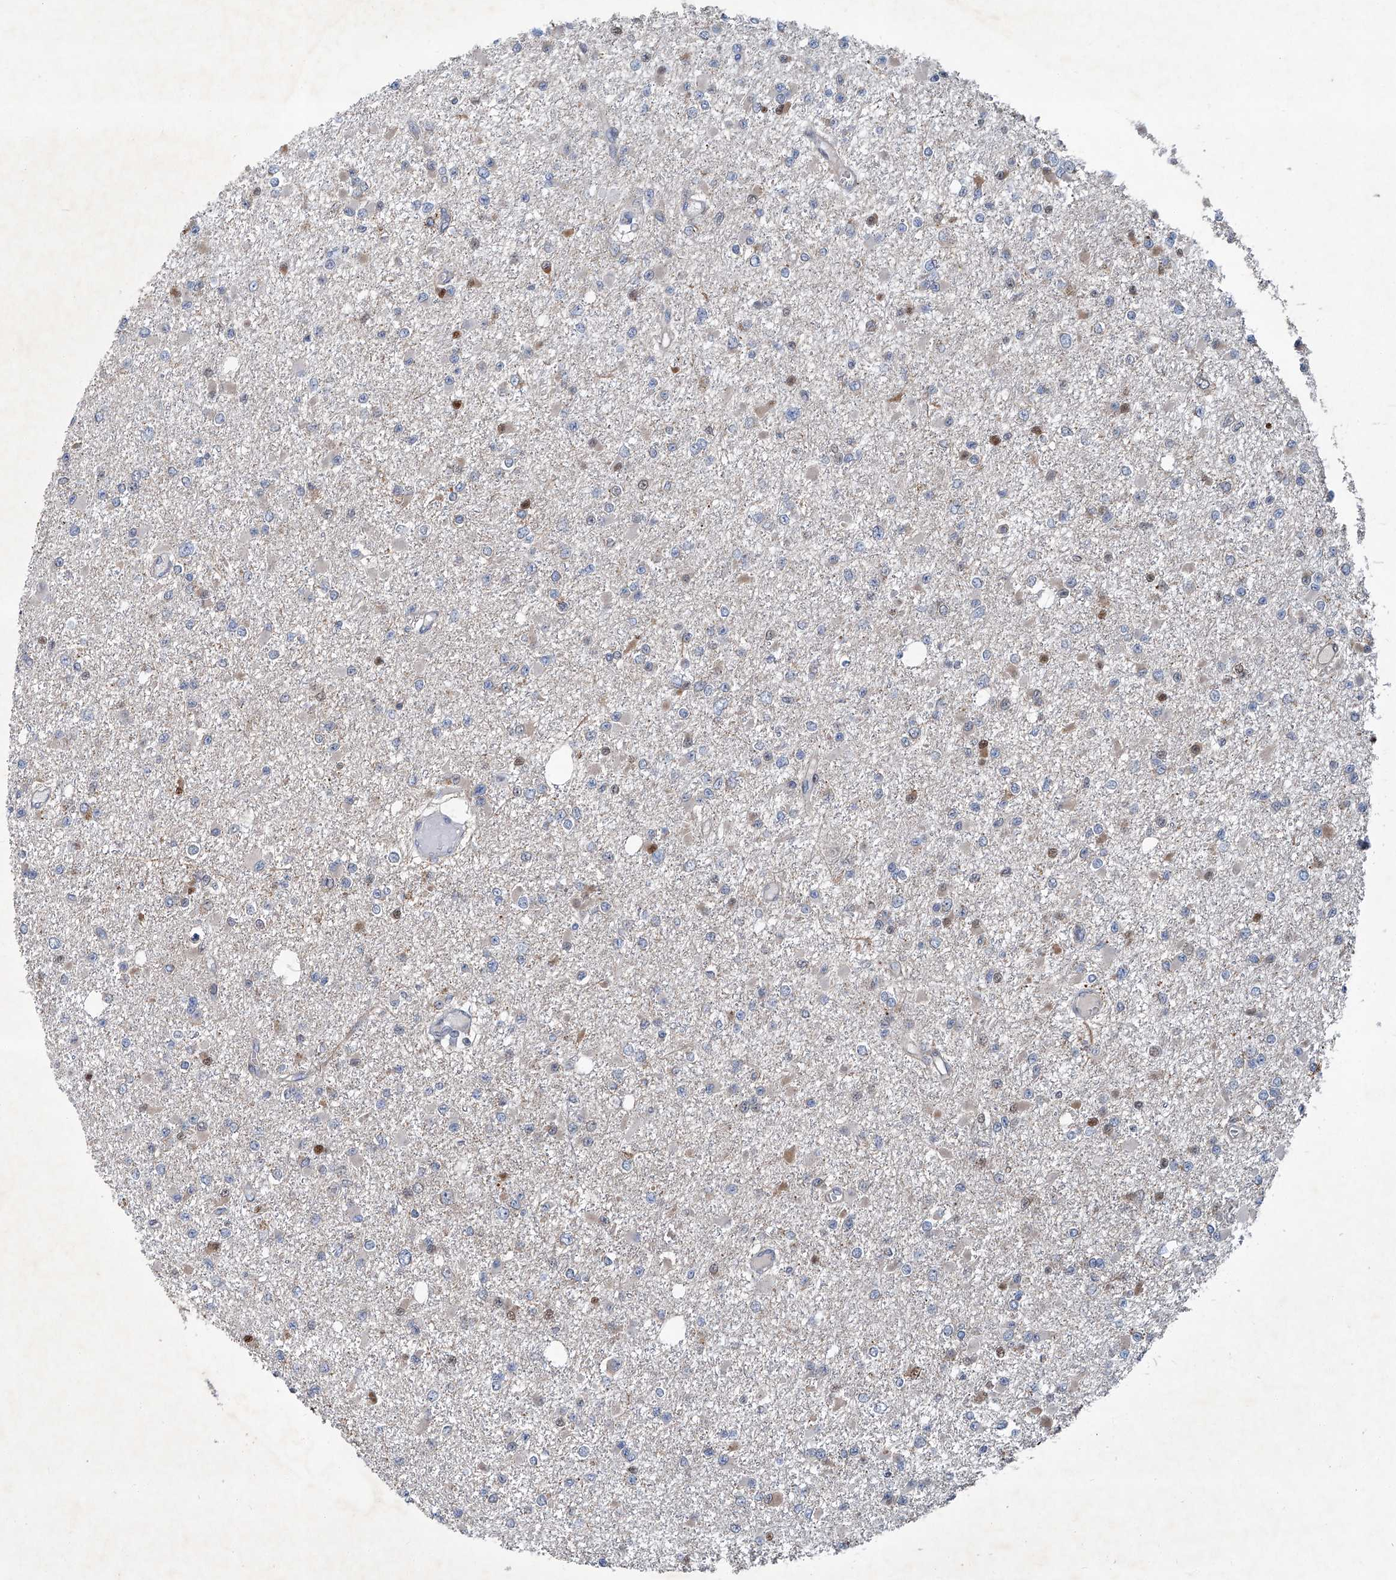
{"staining": {"intensity": "negative", "quantity": "none", "location": "none"}, "tissue": "glioma", "cell_type": "Tumor cells", "image_type": "cancer", "snomed": [{"axis": "morphology", "description": "Glioma, malignant, Low grade"}, {"axis": "topography", "description": "Brain"}], "caption": "Image shows no protein expression in tumor cells of low-grade glioma (malignant) tissue.", "gene": "GPR132", "patient": {"sex": "female", "age": 22}}